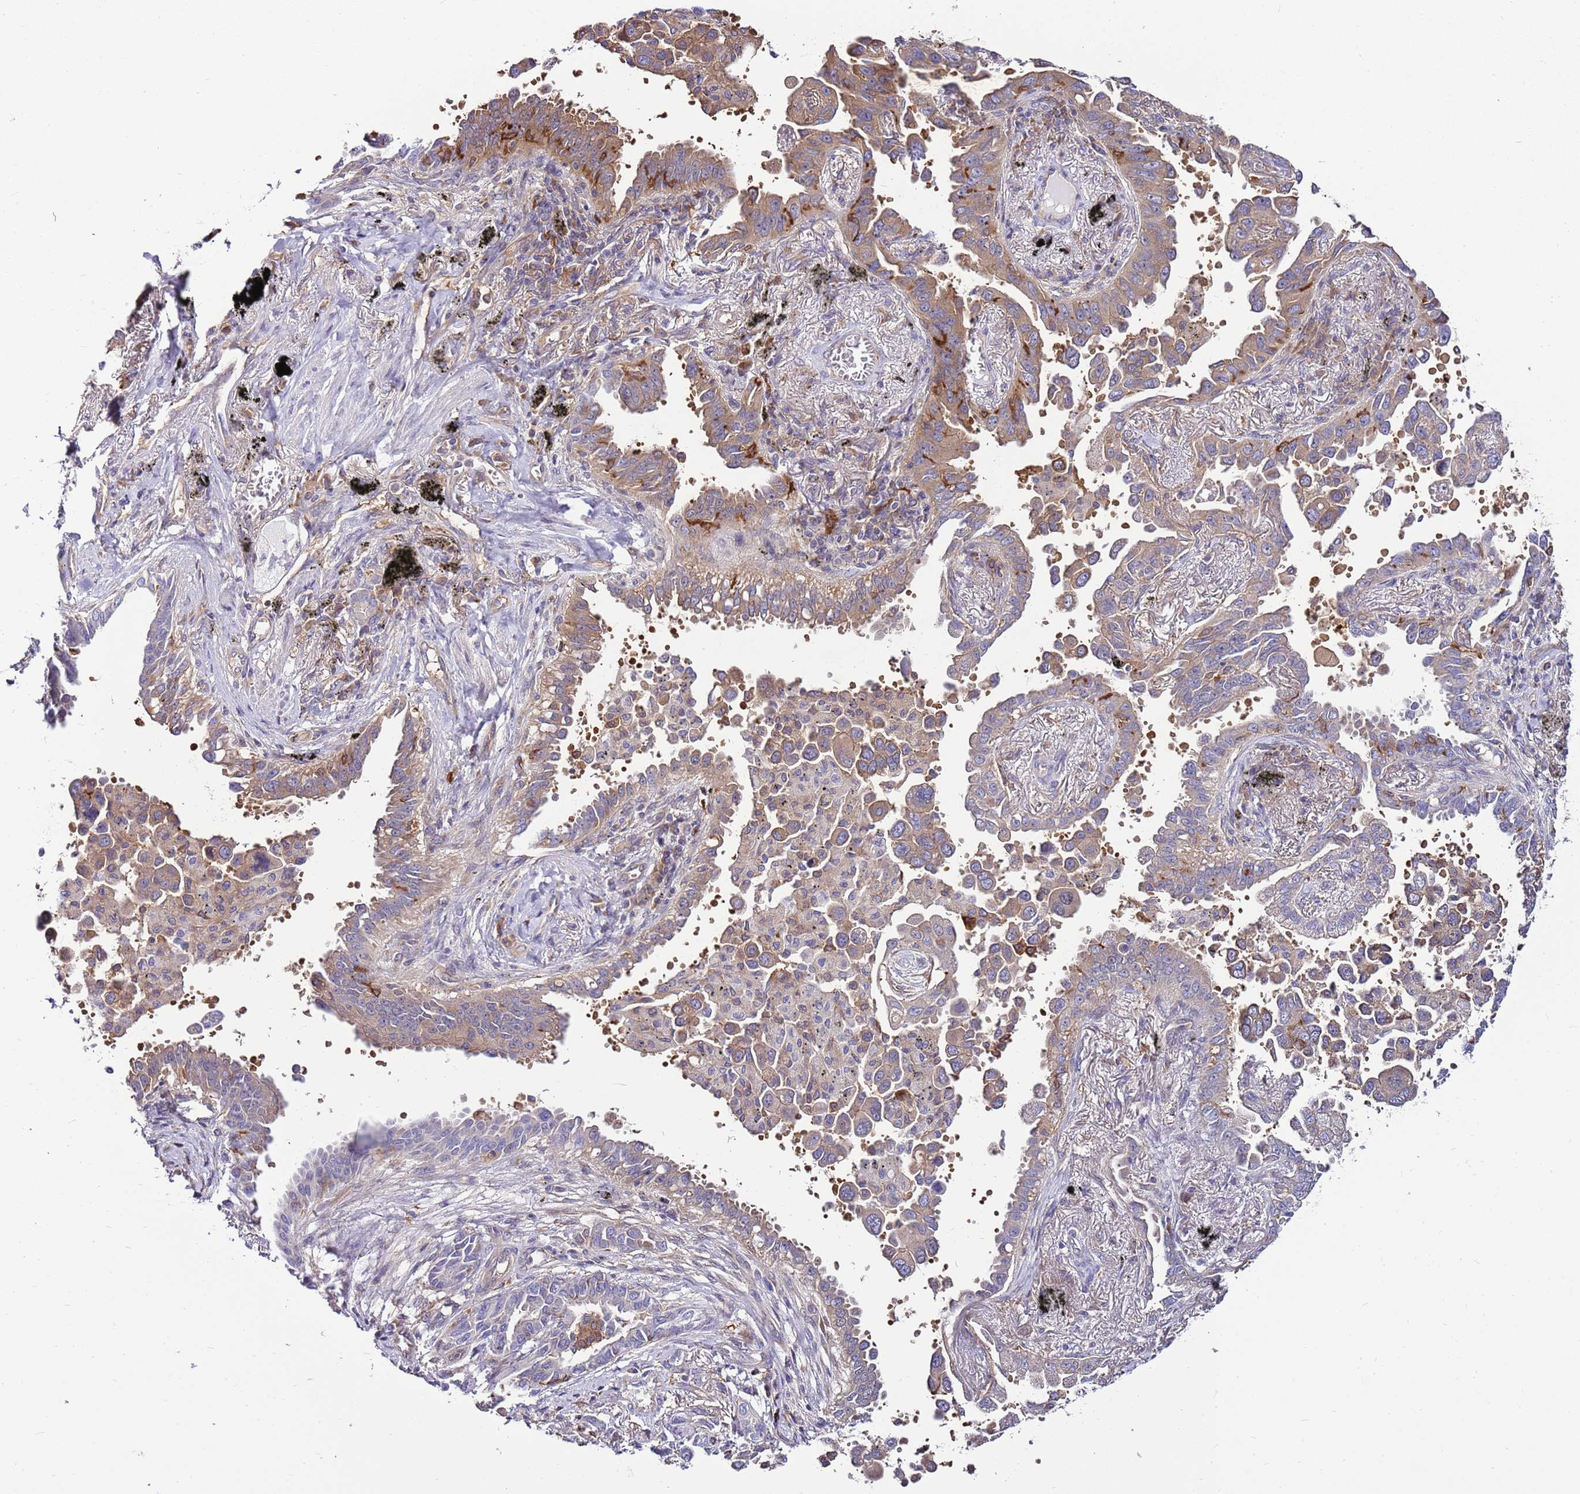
{"staining": {"intensity": "weak", "quantity": ">75%", "location": "cytoplasmic/membranous"}, "tissue": "lung cancer", "cell_type": "Tumor cells", "image_type": "cancer", "snomed": [{"axis": "morphology", "description": "Adenocarcinoma, NOS"}, {"axis": "topography", "description": "Lung"}], "caption": "IHC of lung adenocarcinoma displays low levels of weak cytoplasmic/membranous expression in about >75% of tumor cells.", "gene": "ATXN2L", "patient": {"sex": "male", "age": 67}}